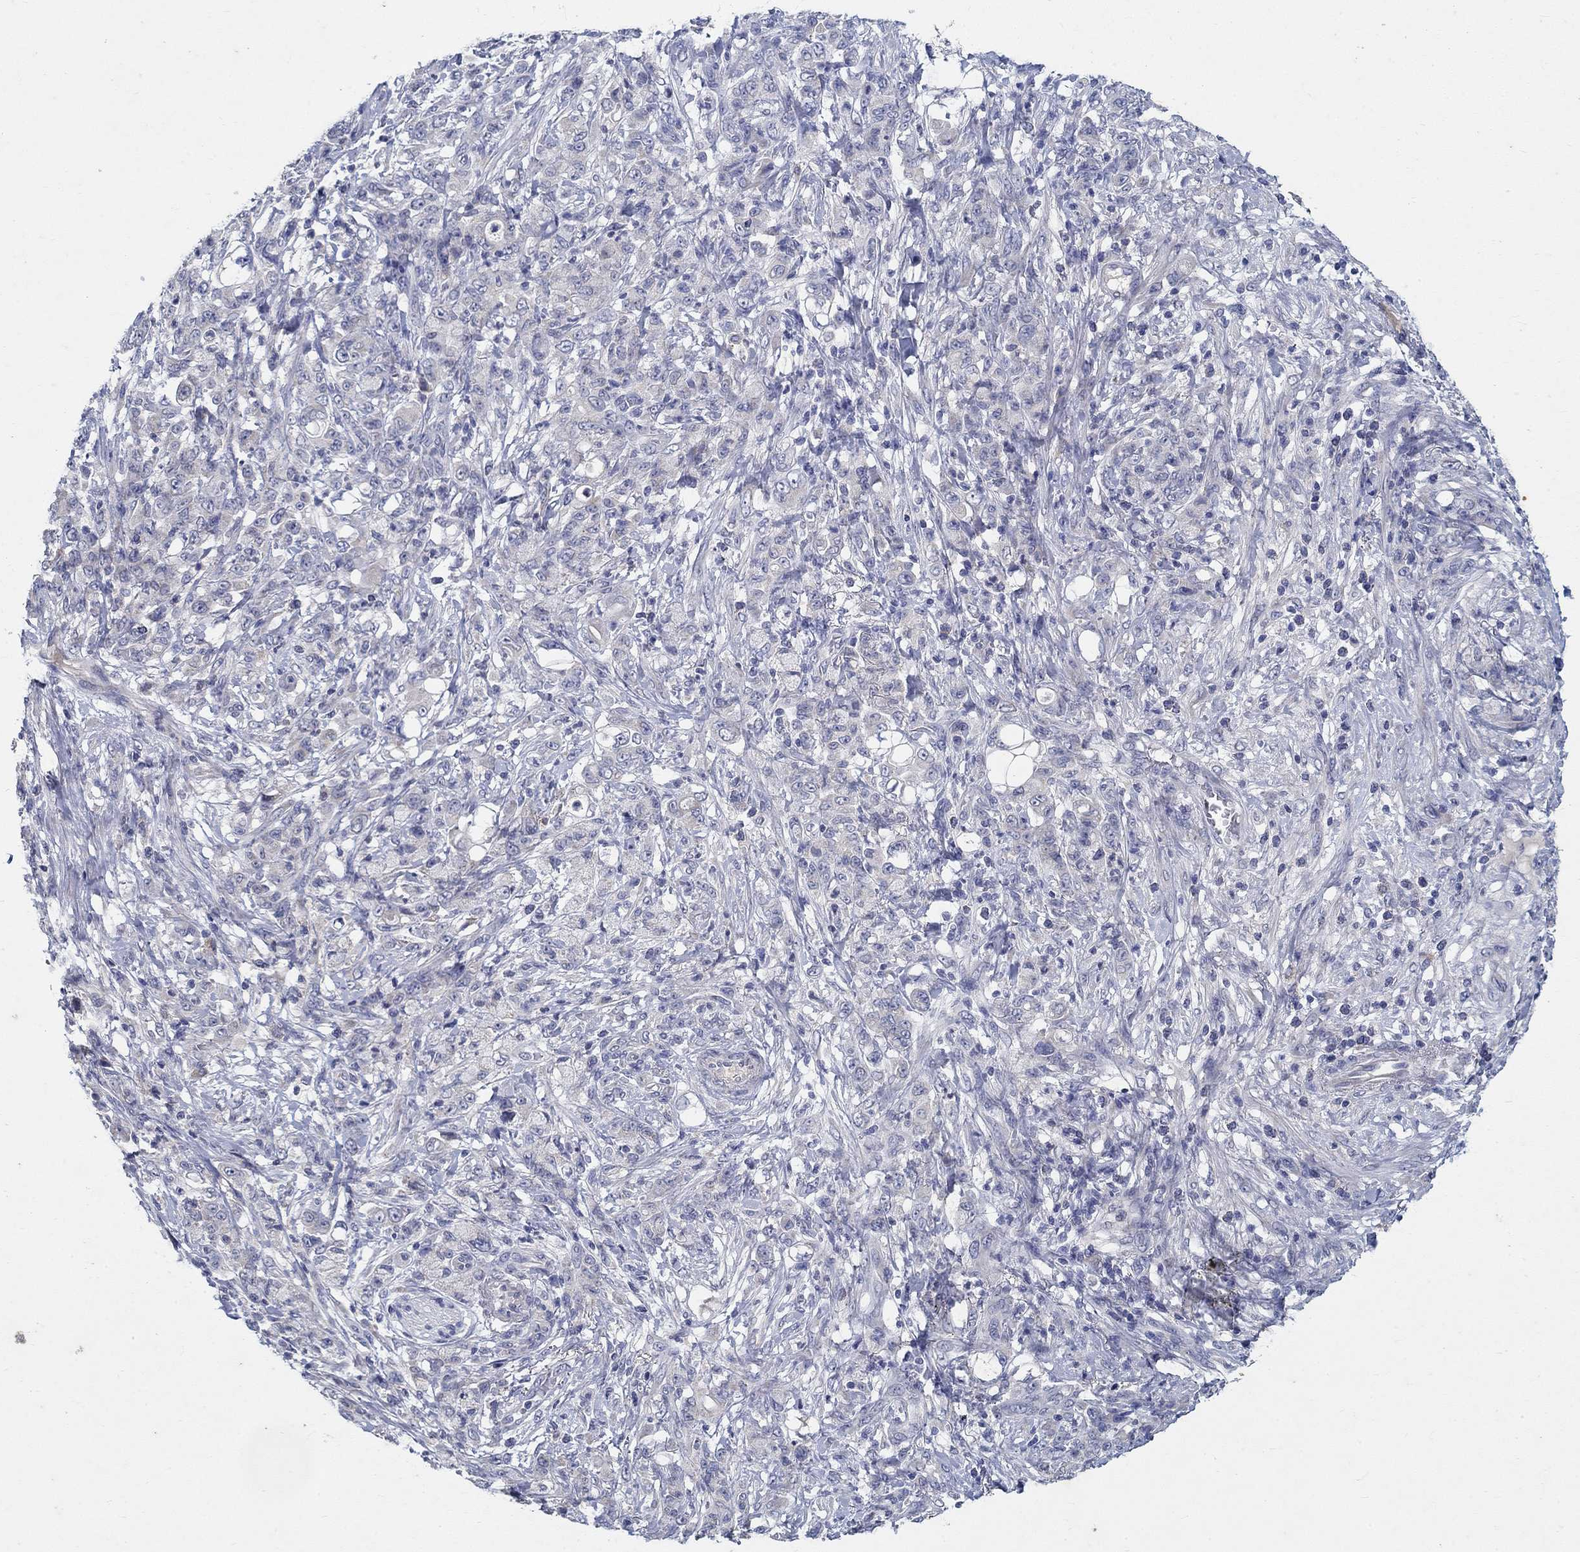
{"staining": {"intensity": "negative", "quantity": "none", "location": "none"}, "tissue": "stomach cancer", "cell_type": "Tumor cells", "image_type": "cancer", "snomed": [{"axis": "morphology", "description": "Adenocarcinoma, NOS"}, {"axis": "topography", "description": "Stomach"}], "caption": "DAB (3,3'-diaminobenzidine) immunohistochemical staining of stomach adenocarcinoma displays no significant positivity in tumor cells.", "gene": "PROZ", "patient": {"sex": "female", "age": 79}}